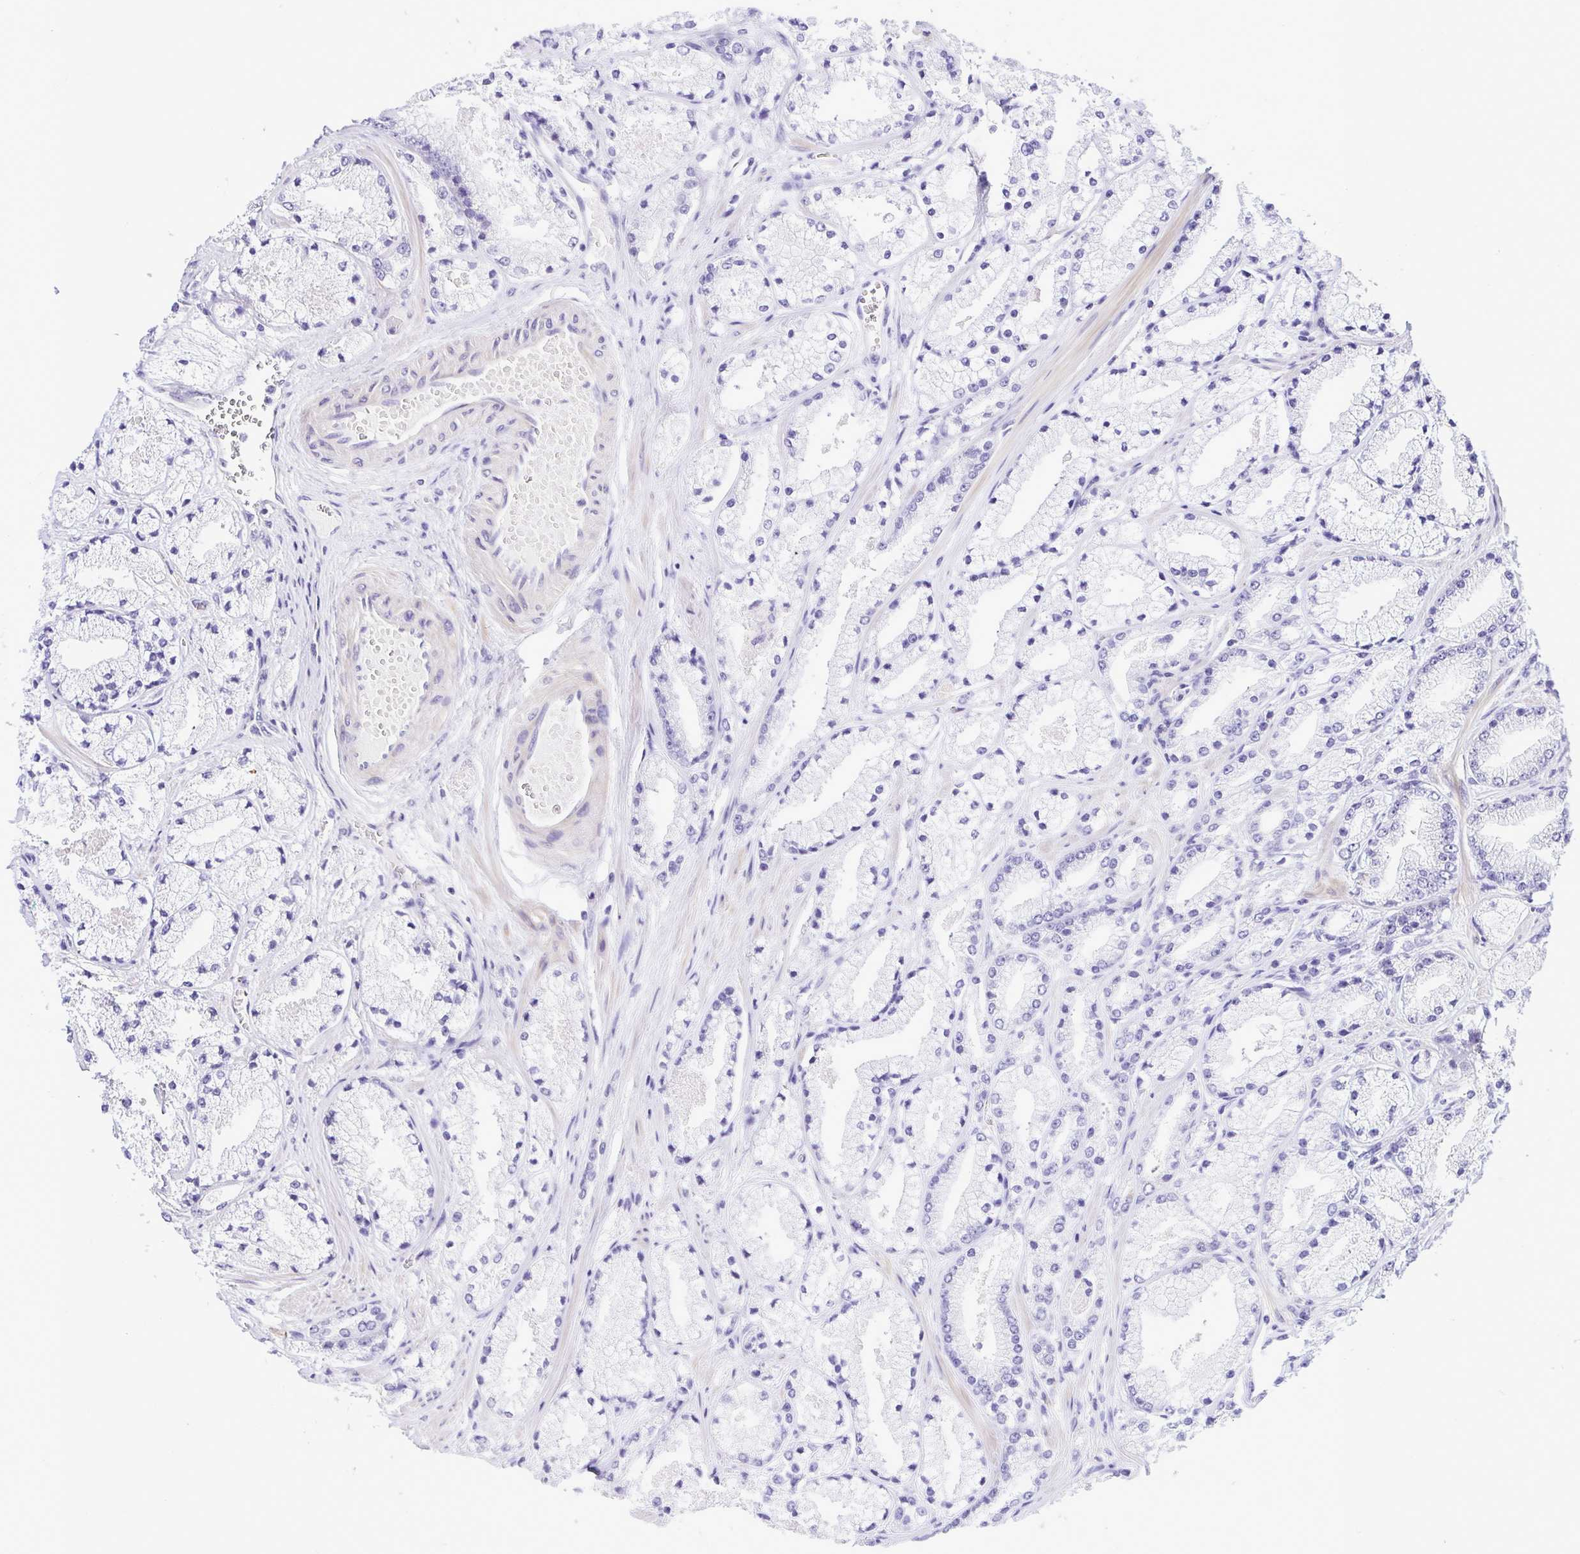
{"staining": {"intensity": "negative", "quantity": "none", "location": "none"}, "tissue": "prostate cancer", "cell_type": "Tumor cells", "image_type": "cancer", "snomed": [{"axis": "morphology", "description": "Adenocarcinoma, High grade"}, {"axis": "topography", "description": "Prostate"}], "caption": "This micrograph is of prostate cancer (high-grade adenocarcinoma) stained with immunohistochemistry (IHC) to label a protein in brown with the nuclei are counter-stained blue. There is no positivity in tumor cells.", "gene": "GPR182", "patient": {"sex": "male", "age": 63}}